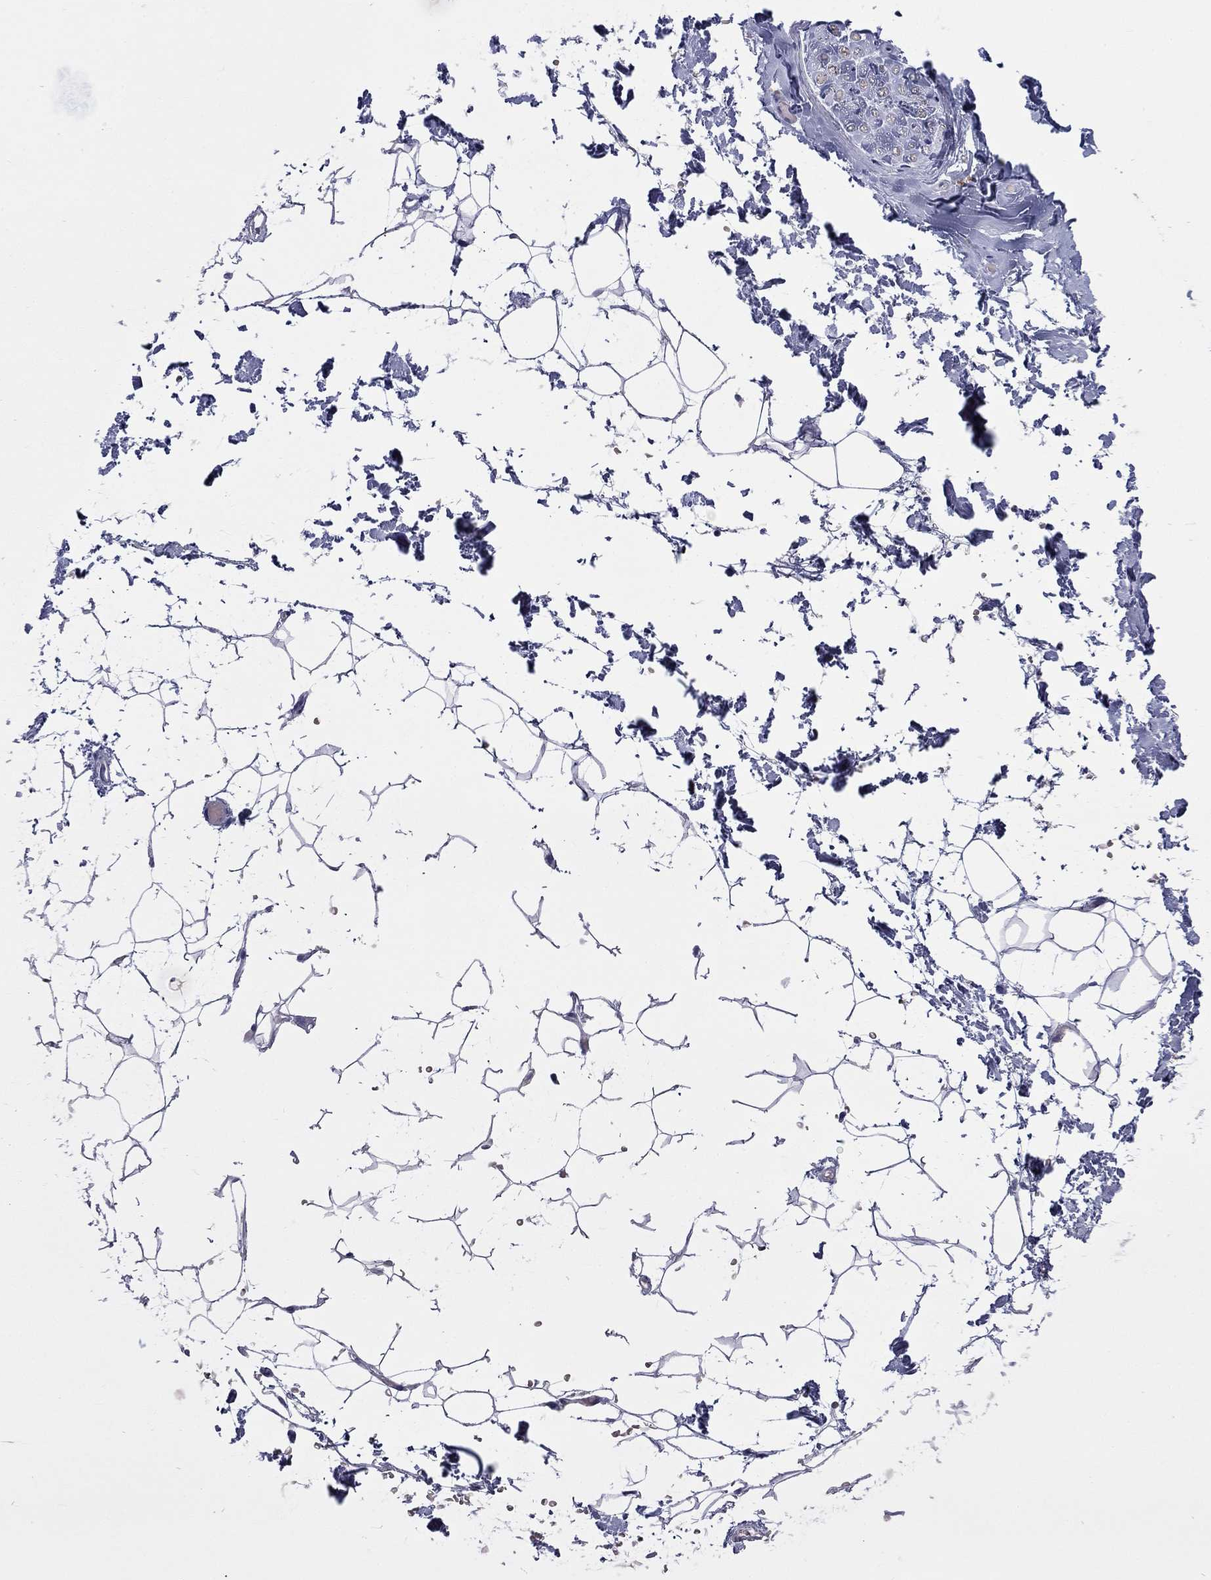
{"staining": {"intensity": "negative", "quantity": "none", "location": "none"}, "tissue": "adipose tissue", "cell_type": "Adipocytes", "image_type": "normal", "snomed": [{"axis": "morphology", "description": "Normal tissue, NOS"}, {"axis": "topography", "description": "Skin"}, {"axis": "topography", "description": "Peripheral nerve tissue"}], "caption": "The histopathology image reveals no significant staining in adipocytes of adipose tissue. Nuclei are stained in blue.", "gene": "ECEL1", "patient": {"sex": "female", "age": 56}}